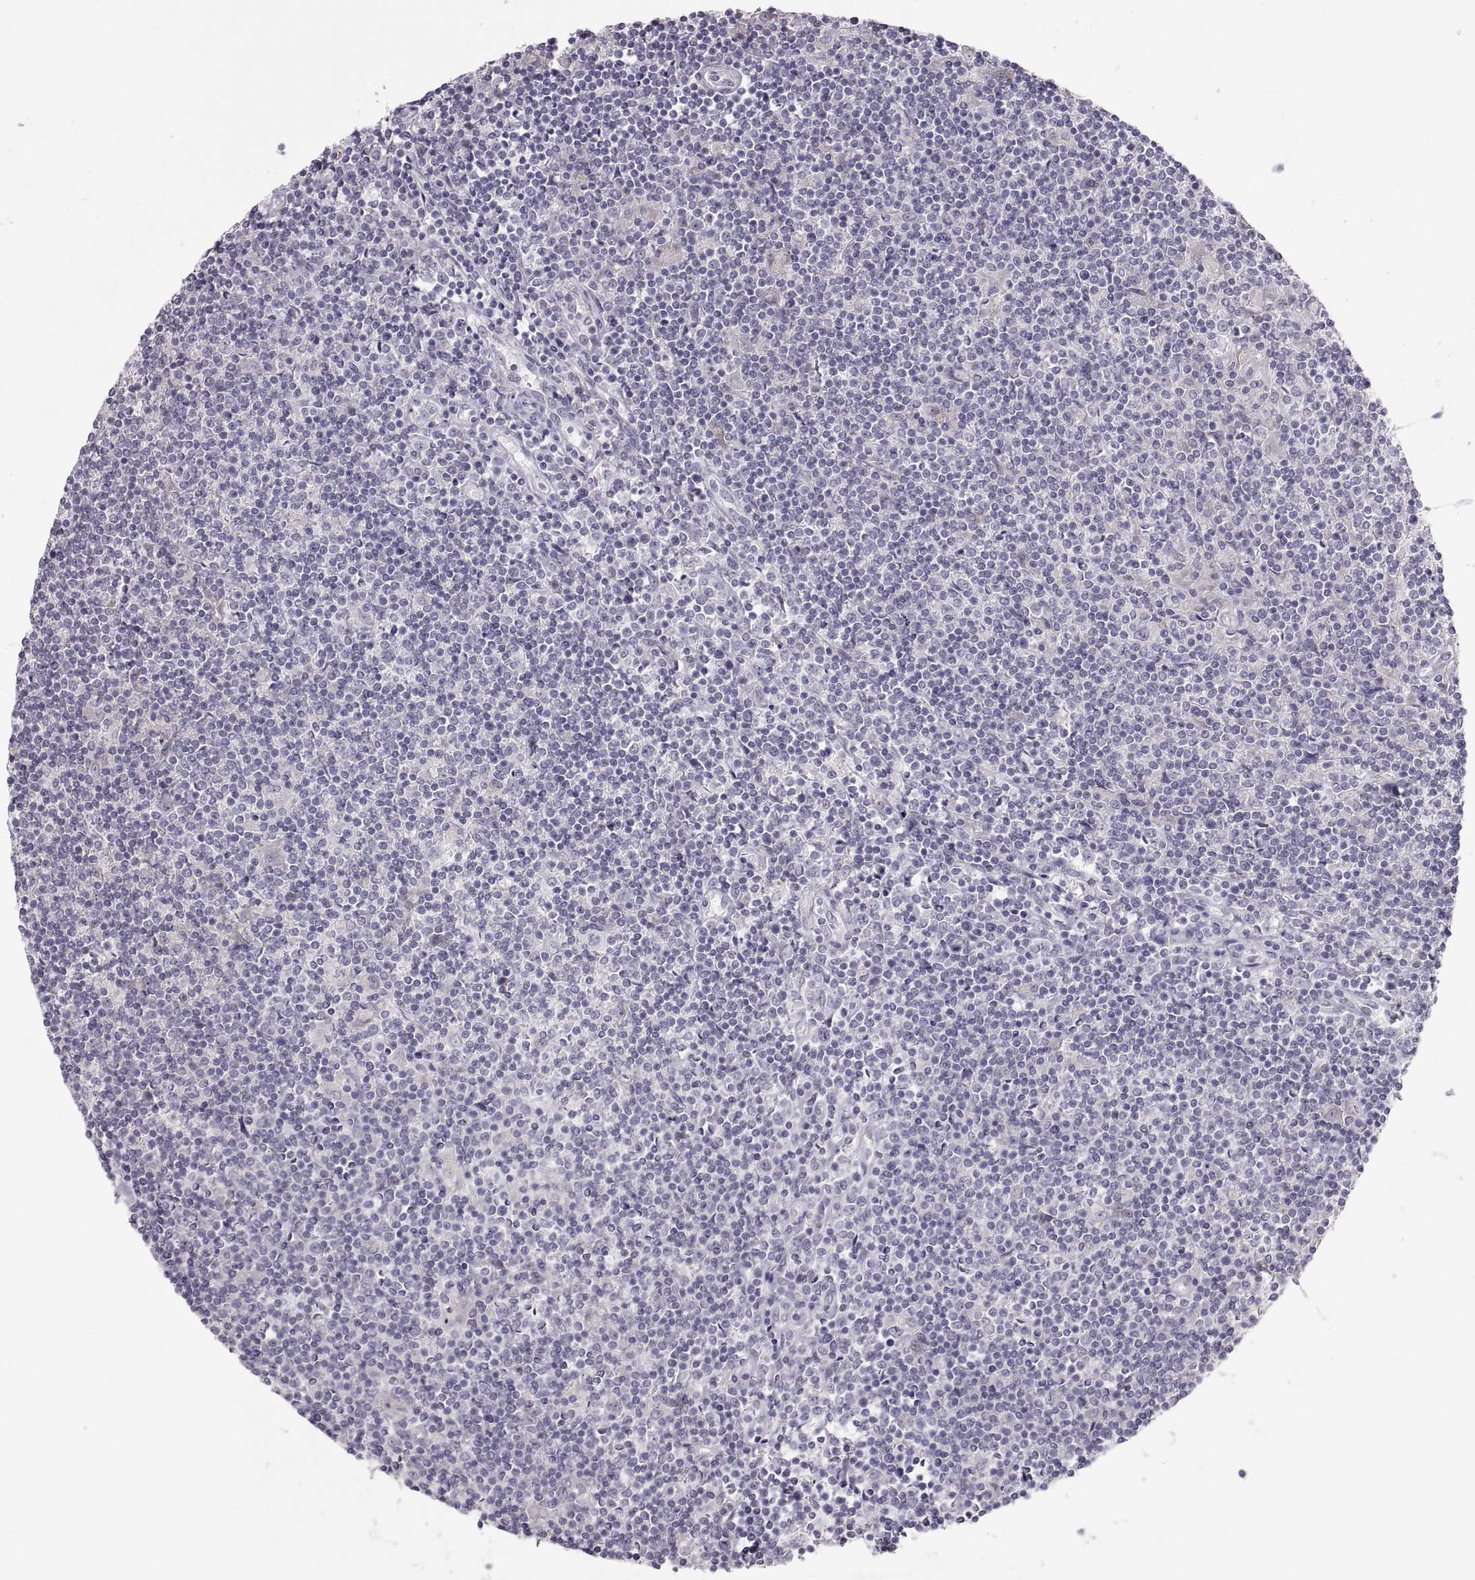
{"staining": {"intensity": "negative", "quantity": "none", "location": "none"}, "tissue": "lymphoma", "cell_type": "Tumor cells", "image_type": "cancer", "snomed": [{"axis": "morphology", "description": "Hodgkin's disease, NOS"}, {"axis": "topography", "description": "Lymph node"}], "caption": "Tumor cells are negative for protein expression in human lymphoma. The staining is performed using DAB brown chromogen with nuclei counter-stained in using hematoxylin.", "gene": "ZNF185", "patient": {"sex": "male", "age": 40}}